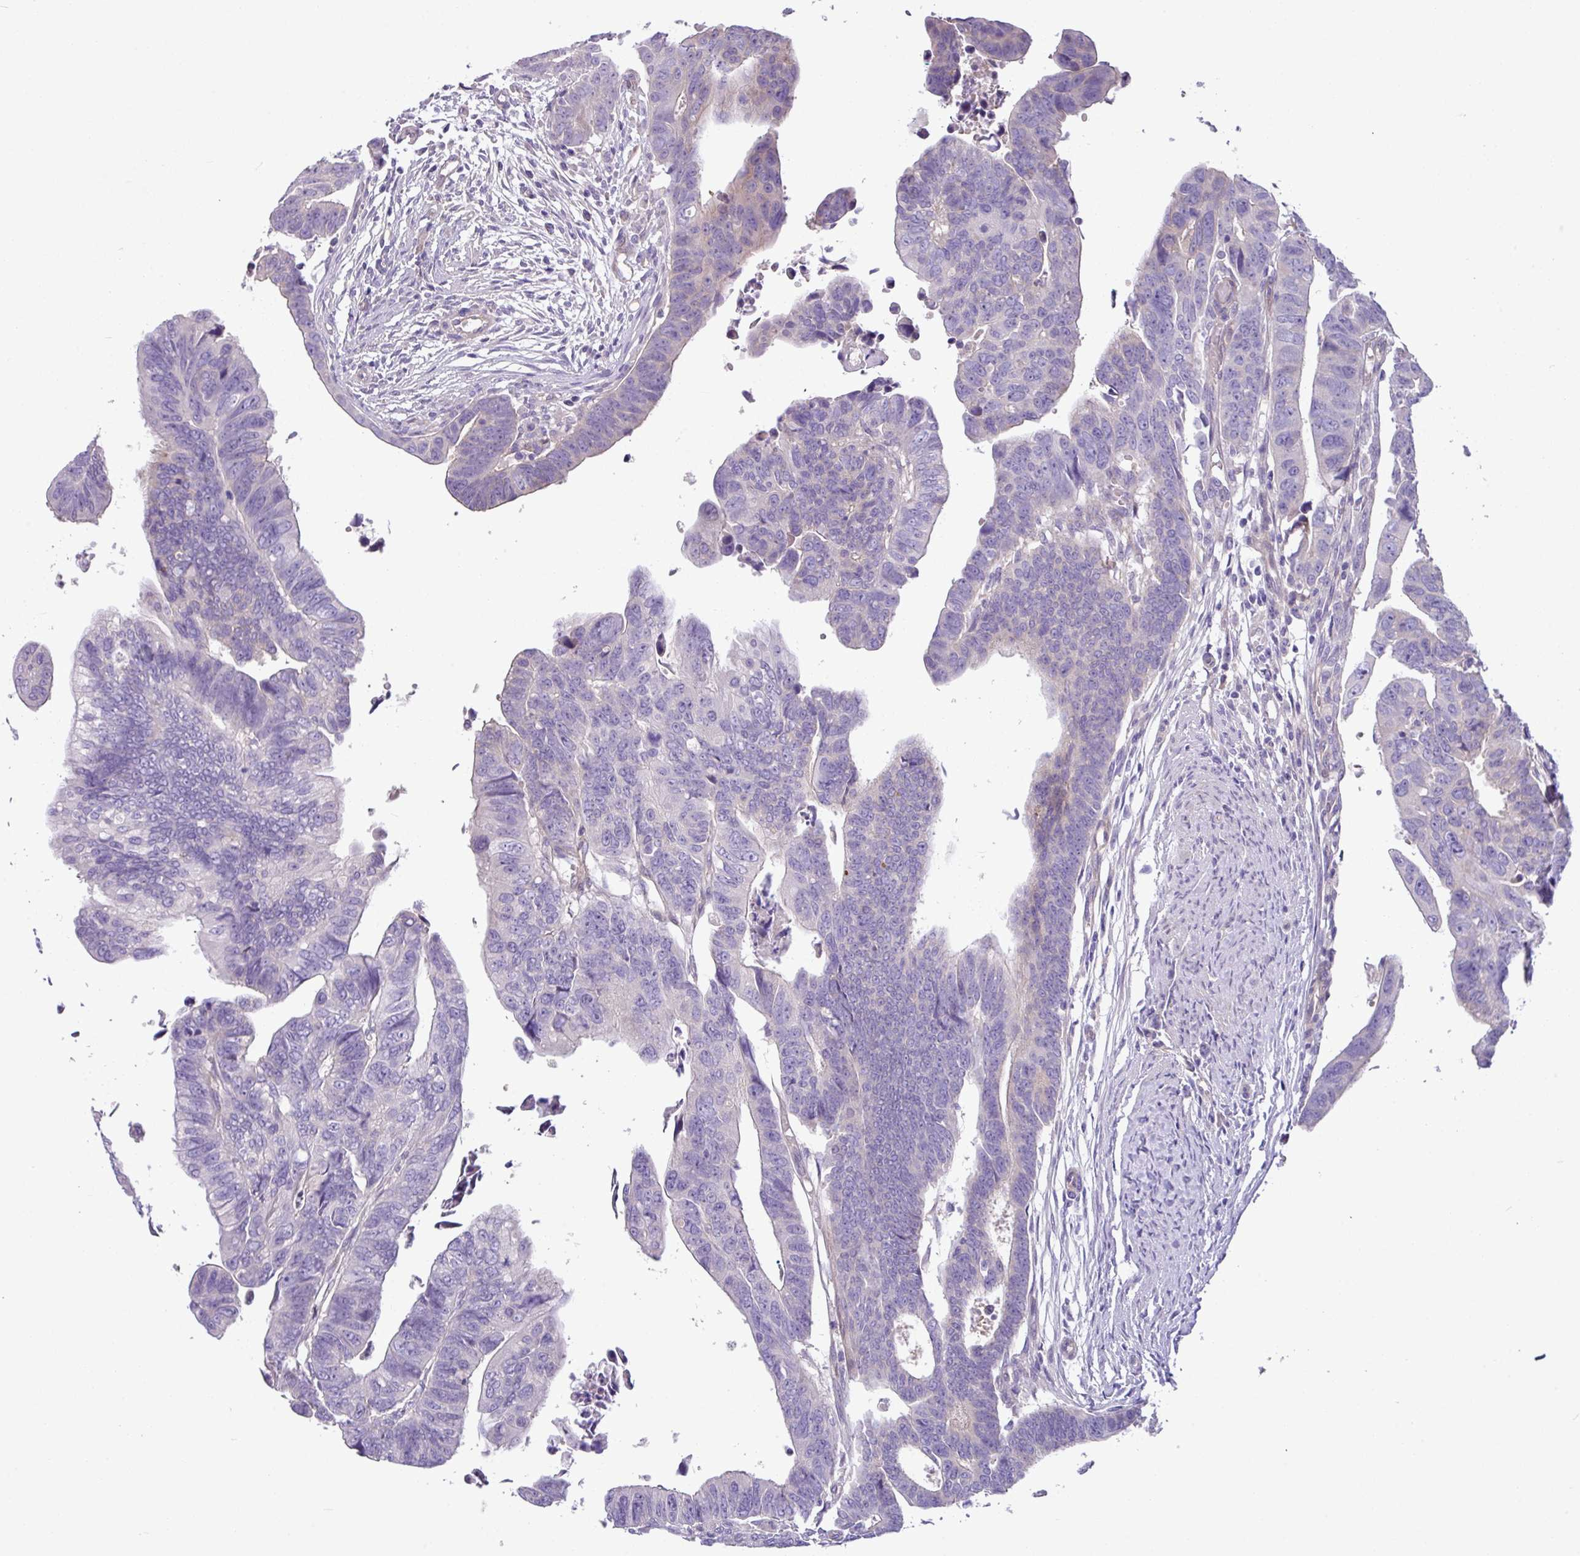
{"staining": {"intensity": "negative", "quantity": "none", "location": "none"}, "tissue": "colorectal cancer", "cell_type": "Tumor cells", "image_type": "cancer", "snomed": [{"axis": "morphology", "description": "Adenocarcinoma, NOS"}, {"axis": "topography", "description": "Rectum"}], "caption": "The micrograph reveals no staining of tumor cells in adenocarcinoma (colorectal).", "gene": "KIRREL3", "patient": {"sex": "female", "age": 65}}